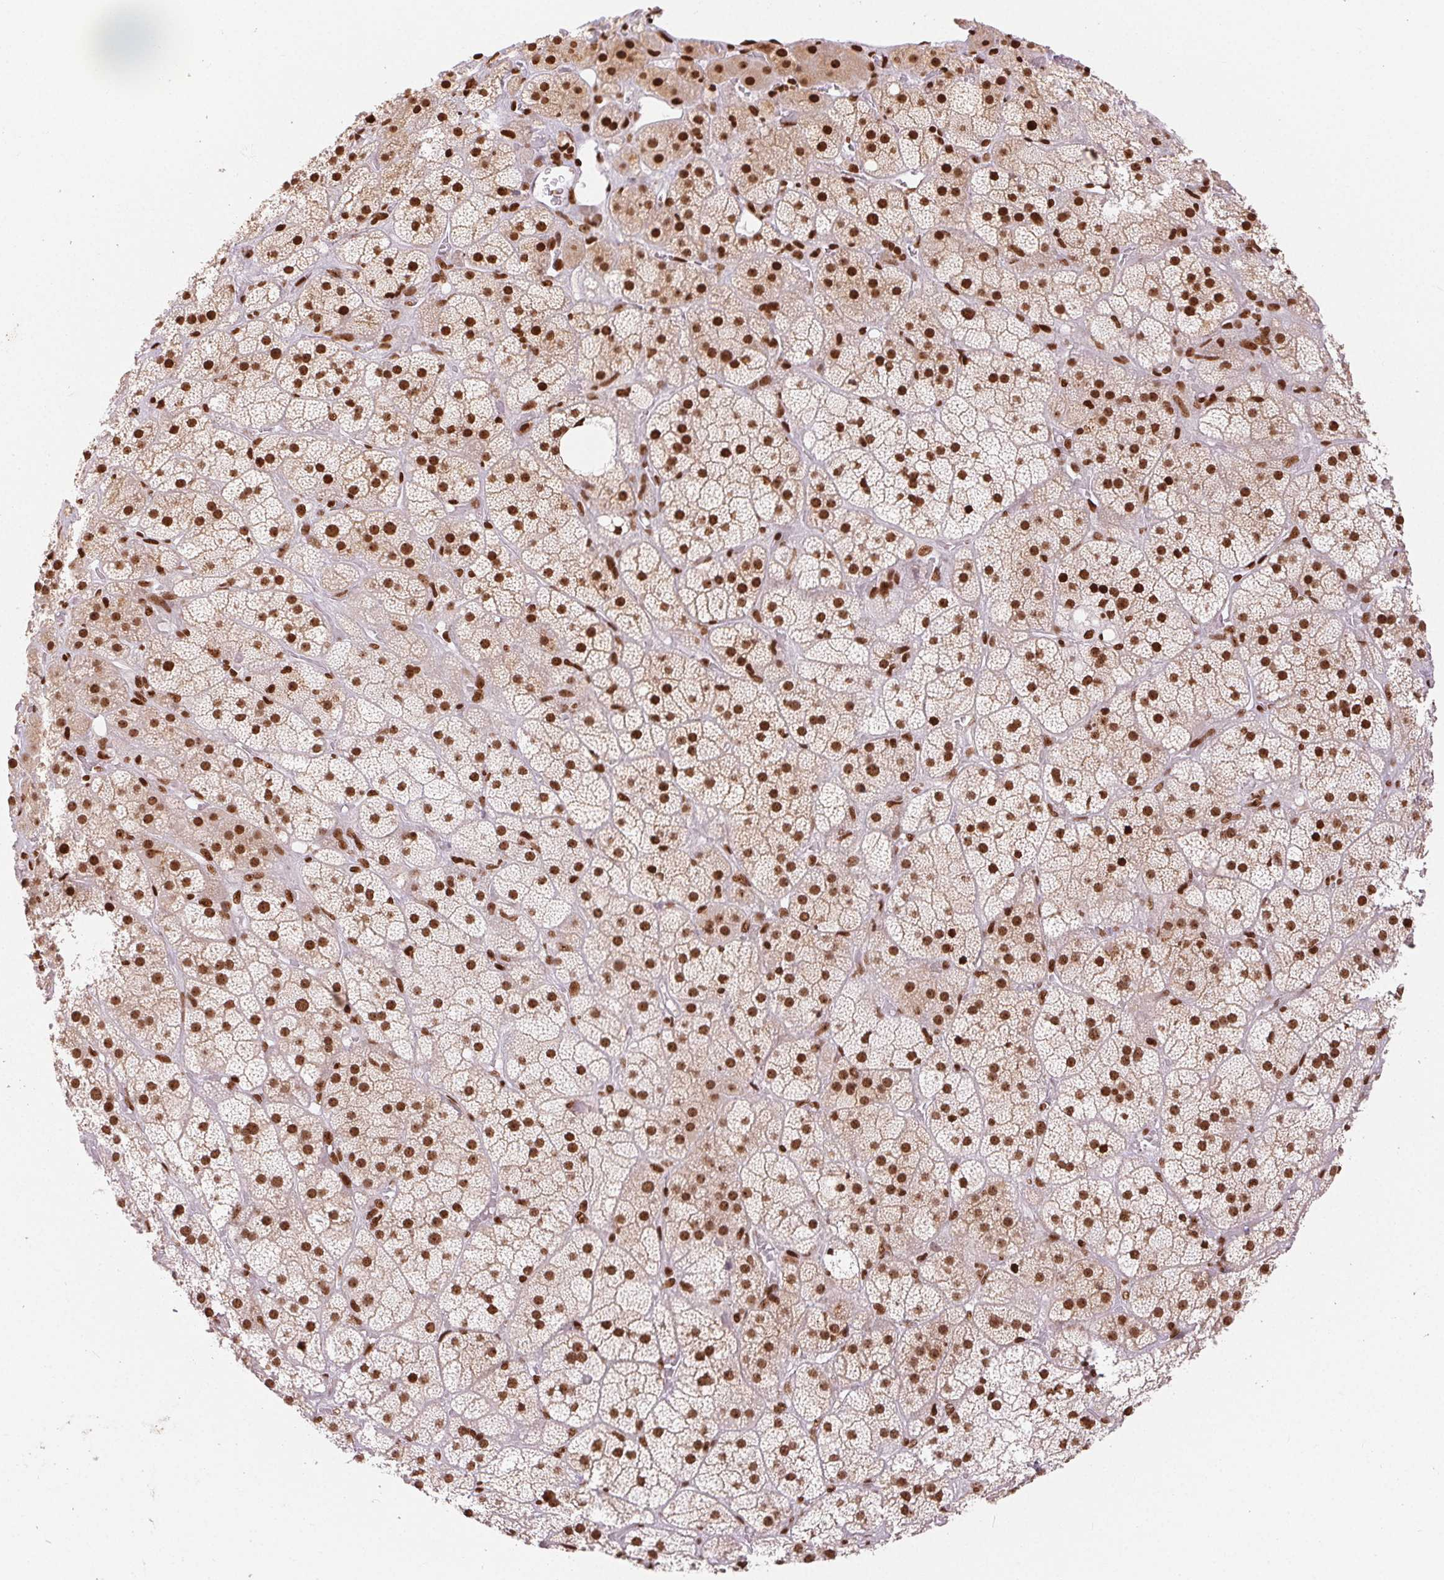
{"staining": {"intensity": "strong", "quantity": ">75%", "location": "nuclear"}, "tissue": "adrenal gland", "cell_type": "Glandular cells", "image_type": "normal", "snomed": [{"axis": "morphology", "description": "Normal tissue, NOS"}, {"axis": "topography", "description": "Adrenal gland"}], "caption": "Immunohistochemistry of unremarkable adrenal gland shows high levels of strong nuclear expression in about >75% of glandular cells.", "gene": "ZNF80", "patient": {"sex": "male", "age": 57}}